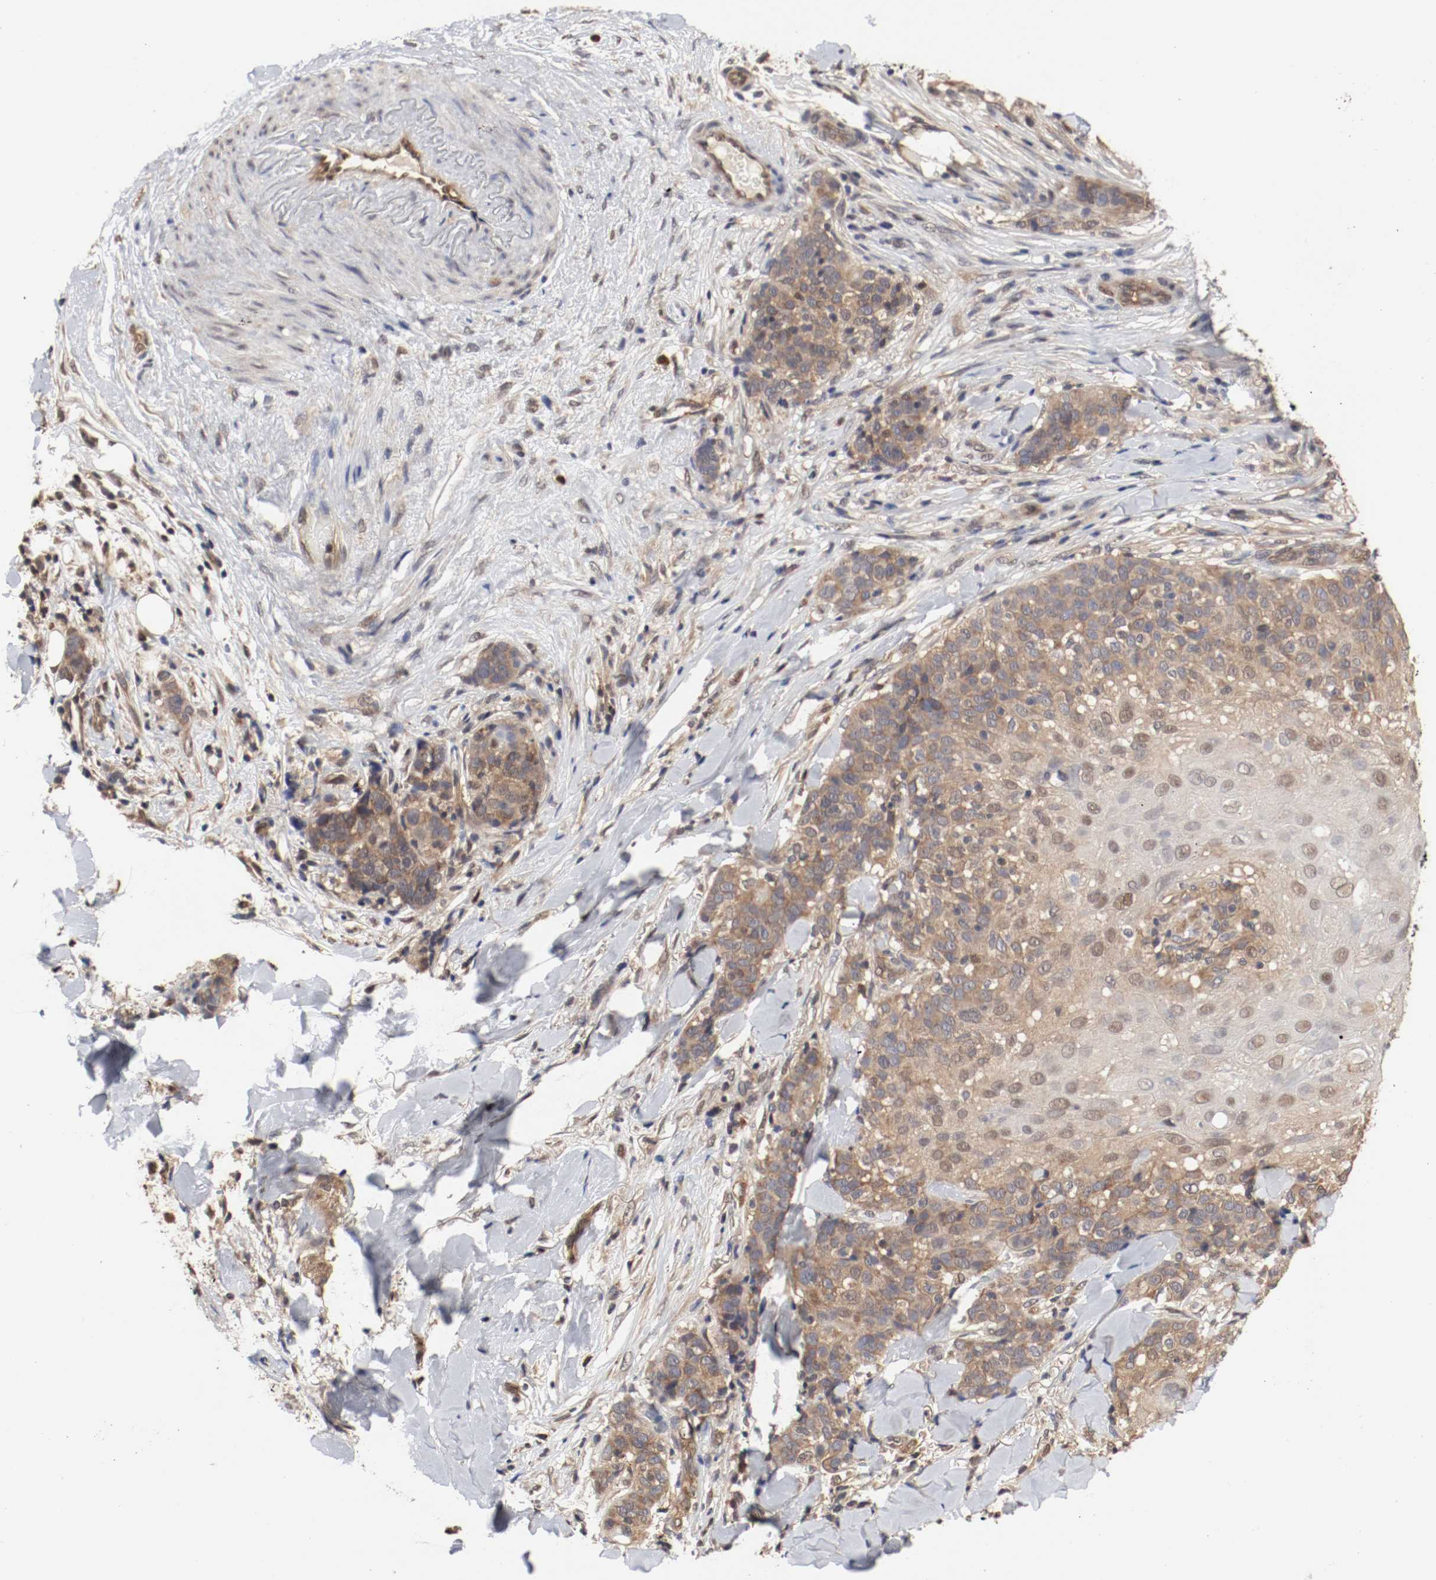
{"staining": {"intensity": "moderate", "quantity": ">75%", "location": "cytoplasmic/membranous,nuclear"}, "tissue": "skin cancer", "cell_type": "Tumor cells", "image_type": "cancer", "snomed": [{"axis": "morphology", "description": "Normal tissue, NOS"}, {"axis": "morphology", "description": "Squamous cell carcinoma, NOS"}, {"axis": "topography", "description": "Skin"}], "caption": "DAB (3,3'-diaminobenzidine) immunohistochemical staining of human skin cancer (squamous cell carcinoma) exhibits moderate cytoplasmic/membranous and nuclear protein expression in approximately >75% of tumor cells.", "gene": "AFG3L2", "patient": {"sex": "female", "age": 83}}